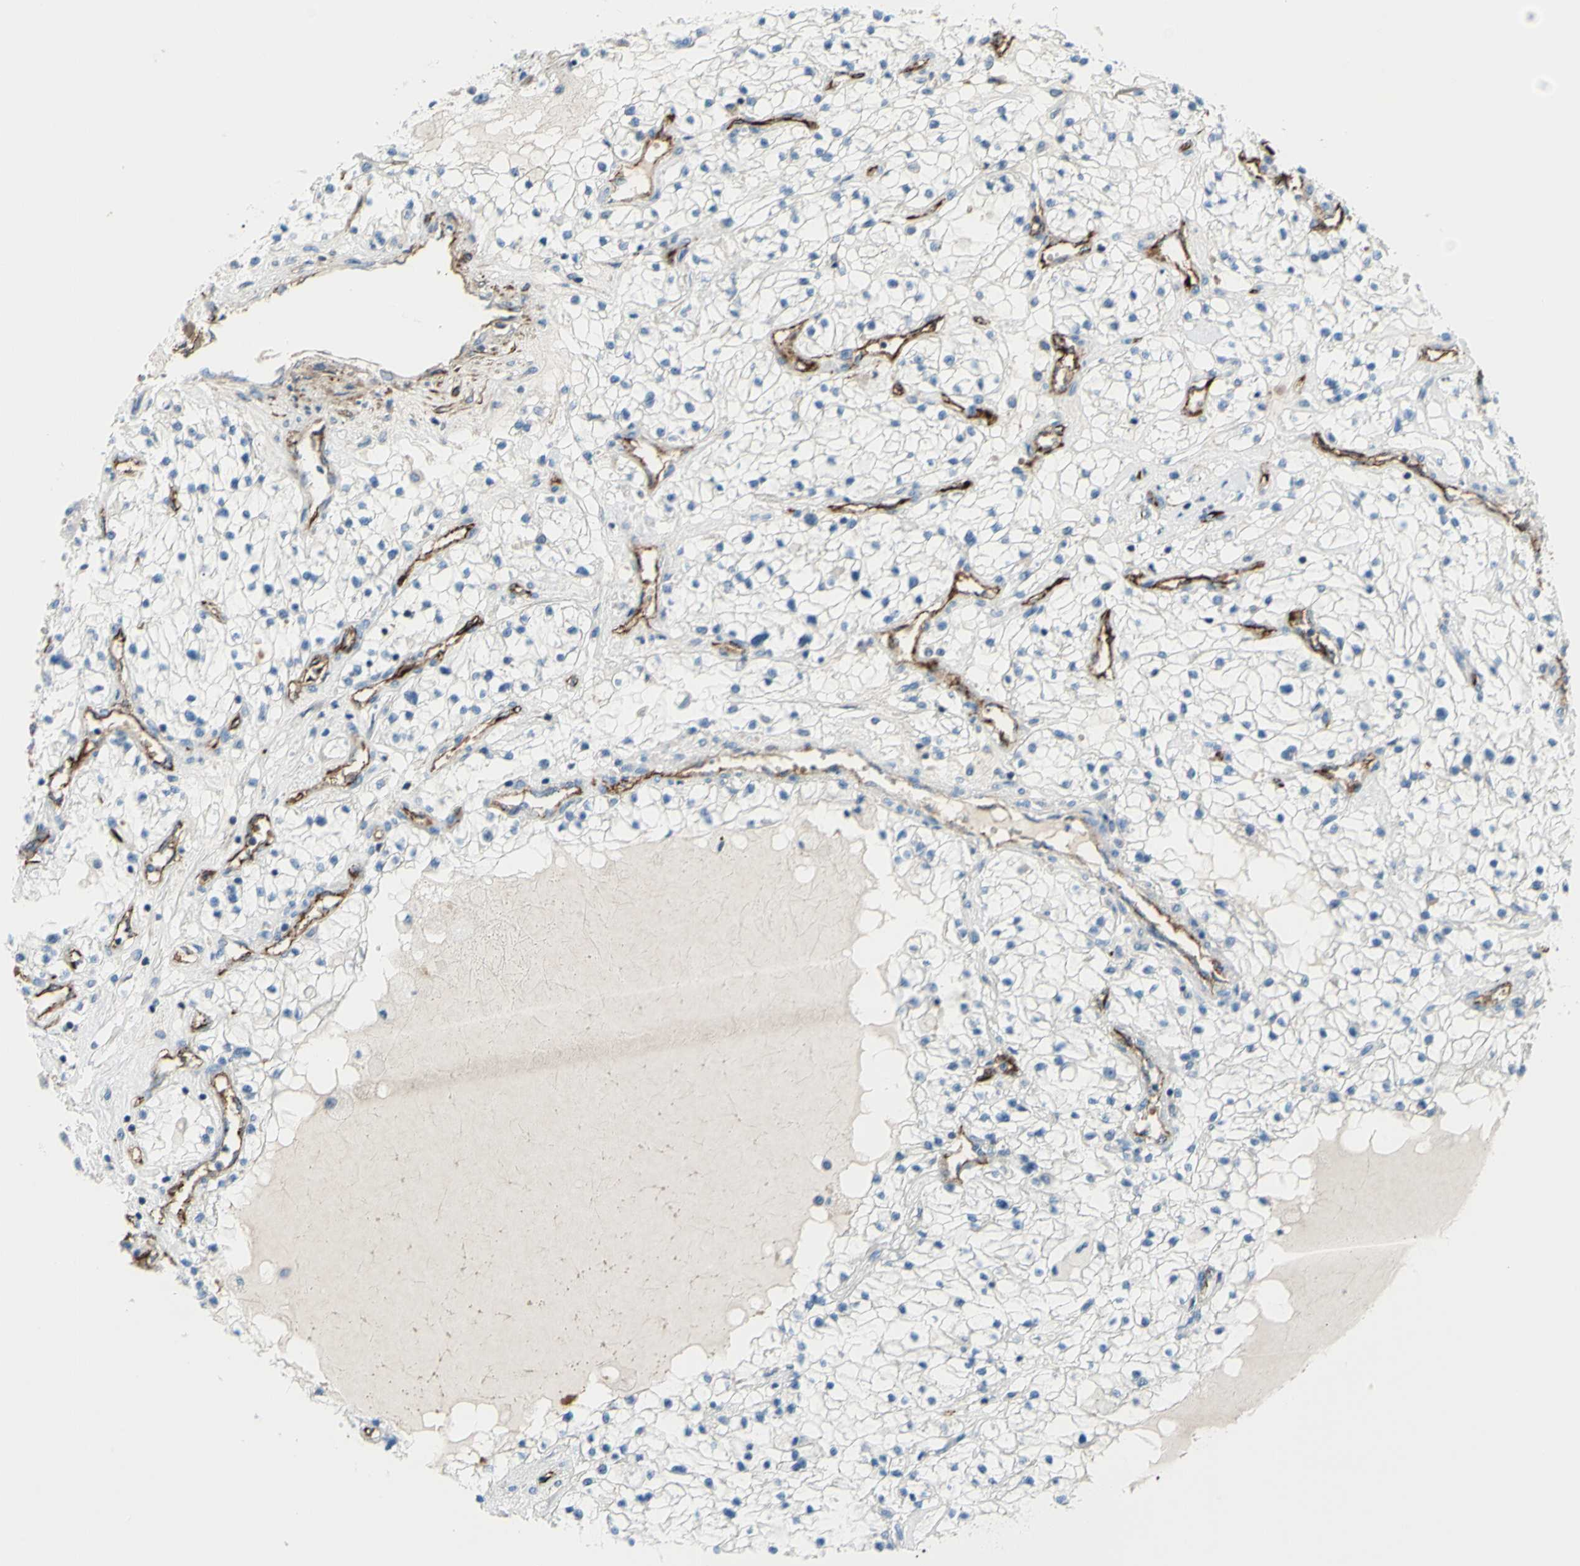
{"staining": {"intensity": "negative", "quantity": "none", "location": "none"}, "tissue": "renal cancer", "cell_type": "Tumor cells", "image_type": "cancer", "snomed": [{"axis": "morphology", "description": "Adenocarcinoma, NOS"}, {"axis": "topography", "description": "Kidney"}], "caption": "This is a image of IHC staining of renal adenocarcinoma, which shows no expression in tumor cells.", "gene": "PRRG2", "patient": {"sex": "male", "age": 68}}